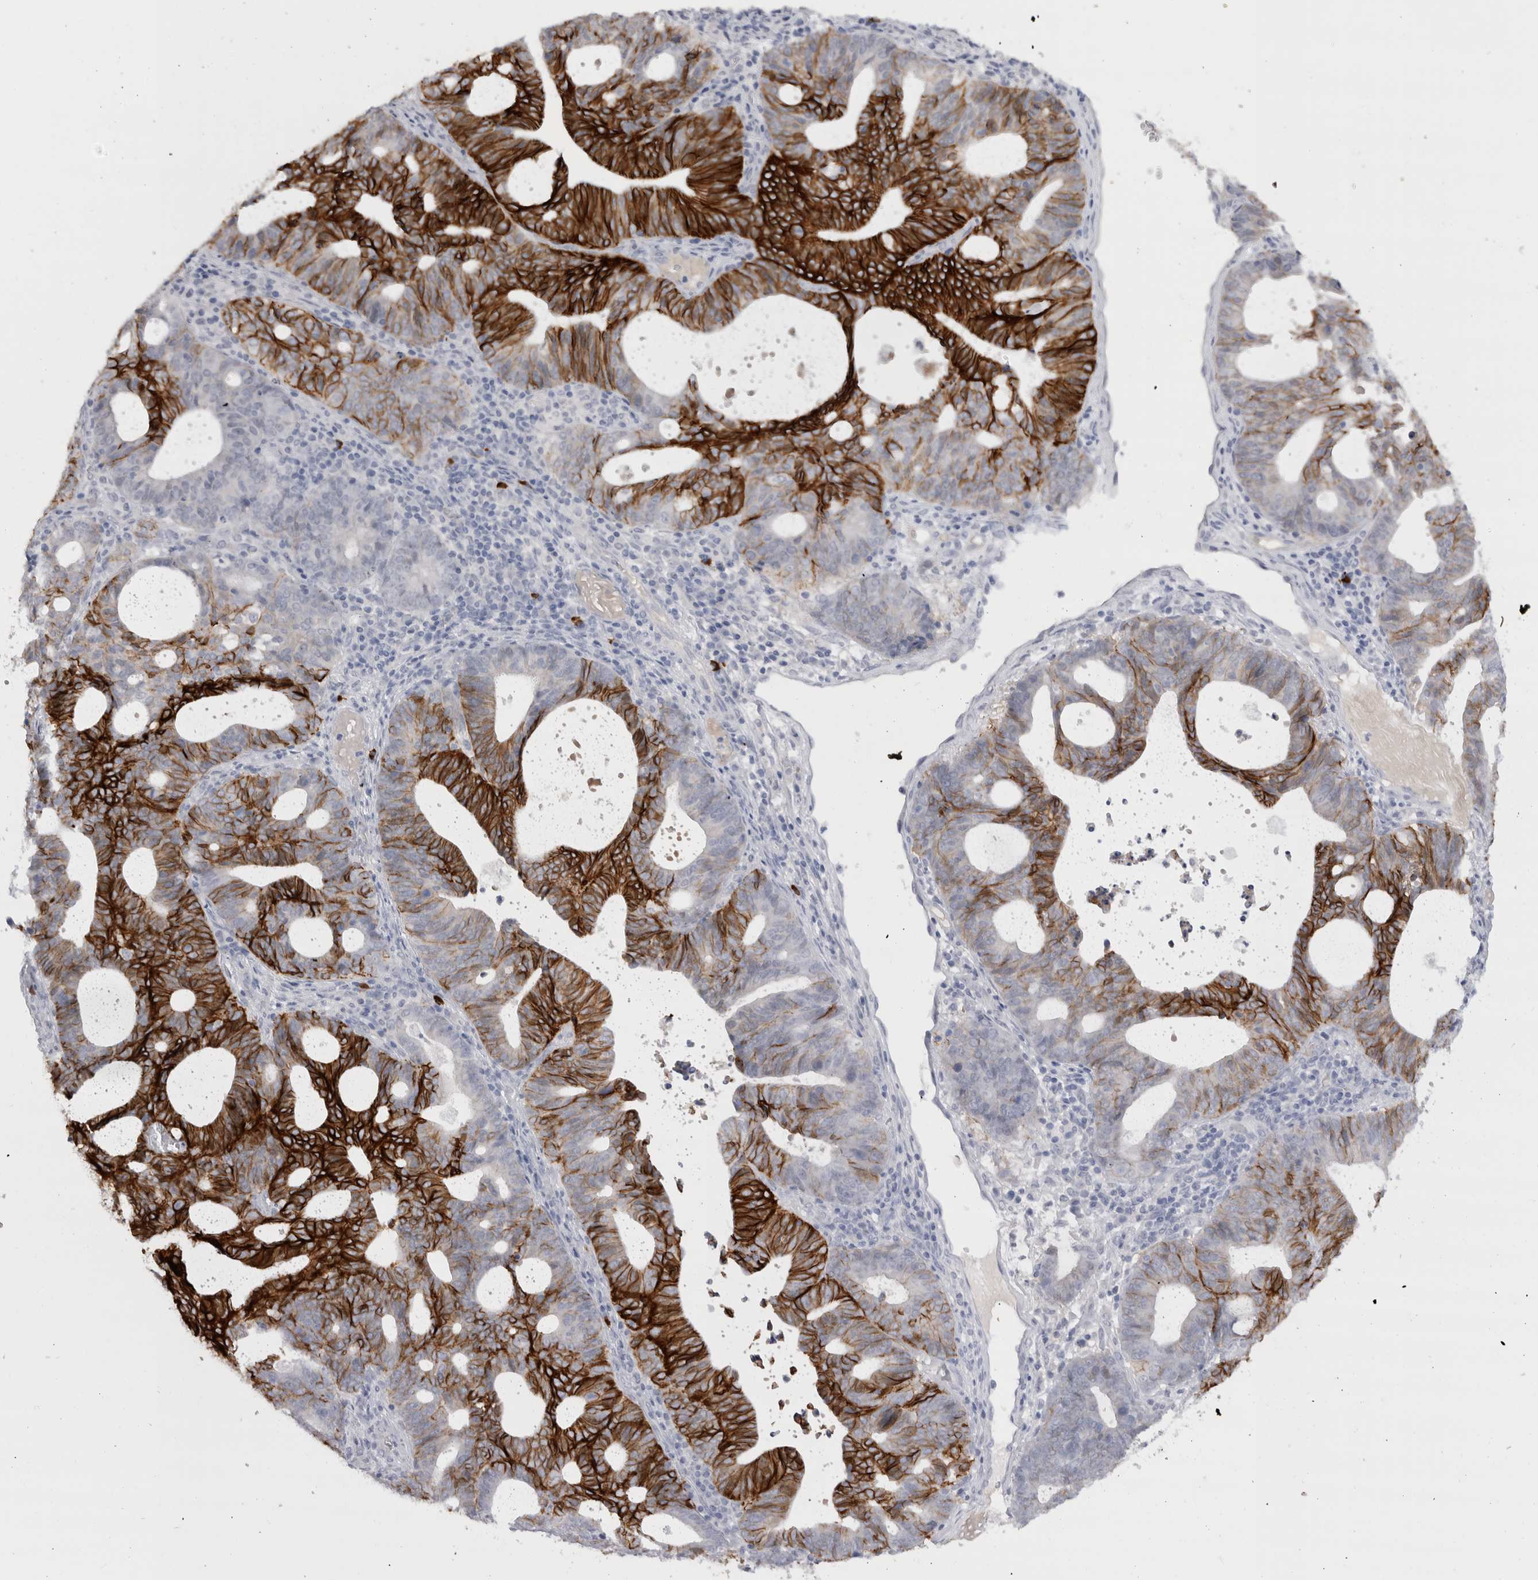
{"staining": {"intensity": "strong", "quantity": "25%-75%", "location": "cytoplasmic/membranous"}, "tissue": "endometrial cancer", "cell_type": "Tumor cells", "image_type": "cancer", "snomed": [{"axis": "morphology", "description": "Adenocarcinoma, NOS"}, {"axis": "topography", "description": "Uterus"}], "caption": "Immunohistochemical staining of endometrial adenocarcinoma reveals strong cytoplasmic/membranous protein staining in approximately 25%-75% of tumor cells. The protein of interest is shown in brown color, while the nuclei are stained blue.", "gene": "CDH17", "patient": {"sex": "female", "age": 83}}